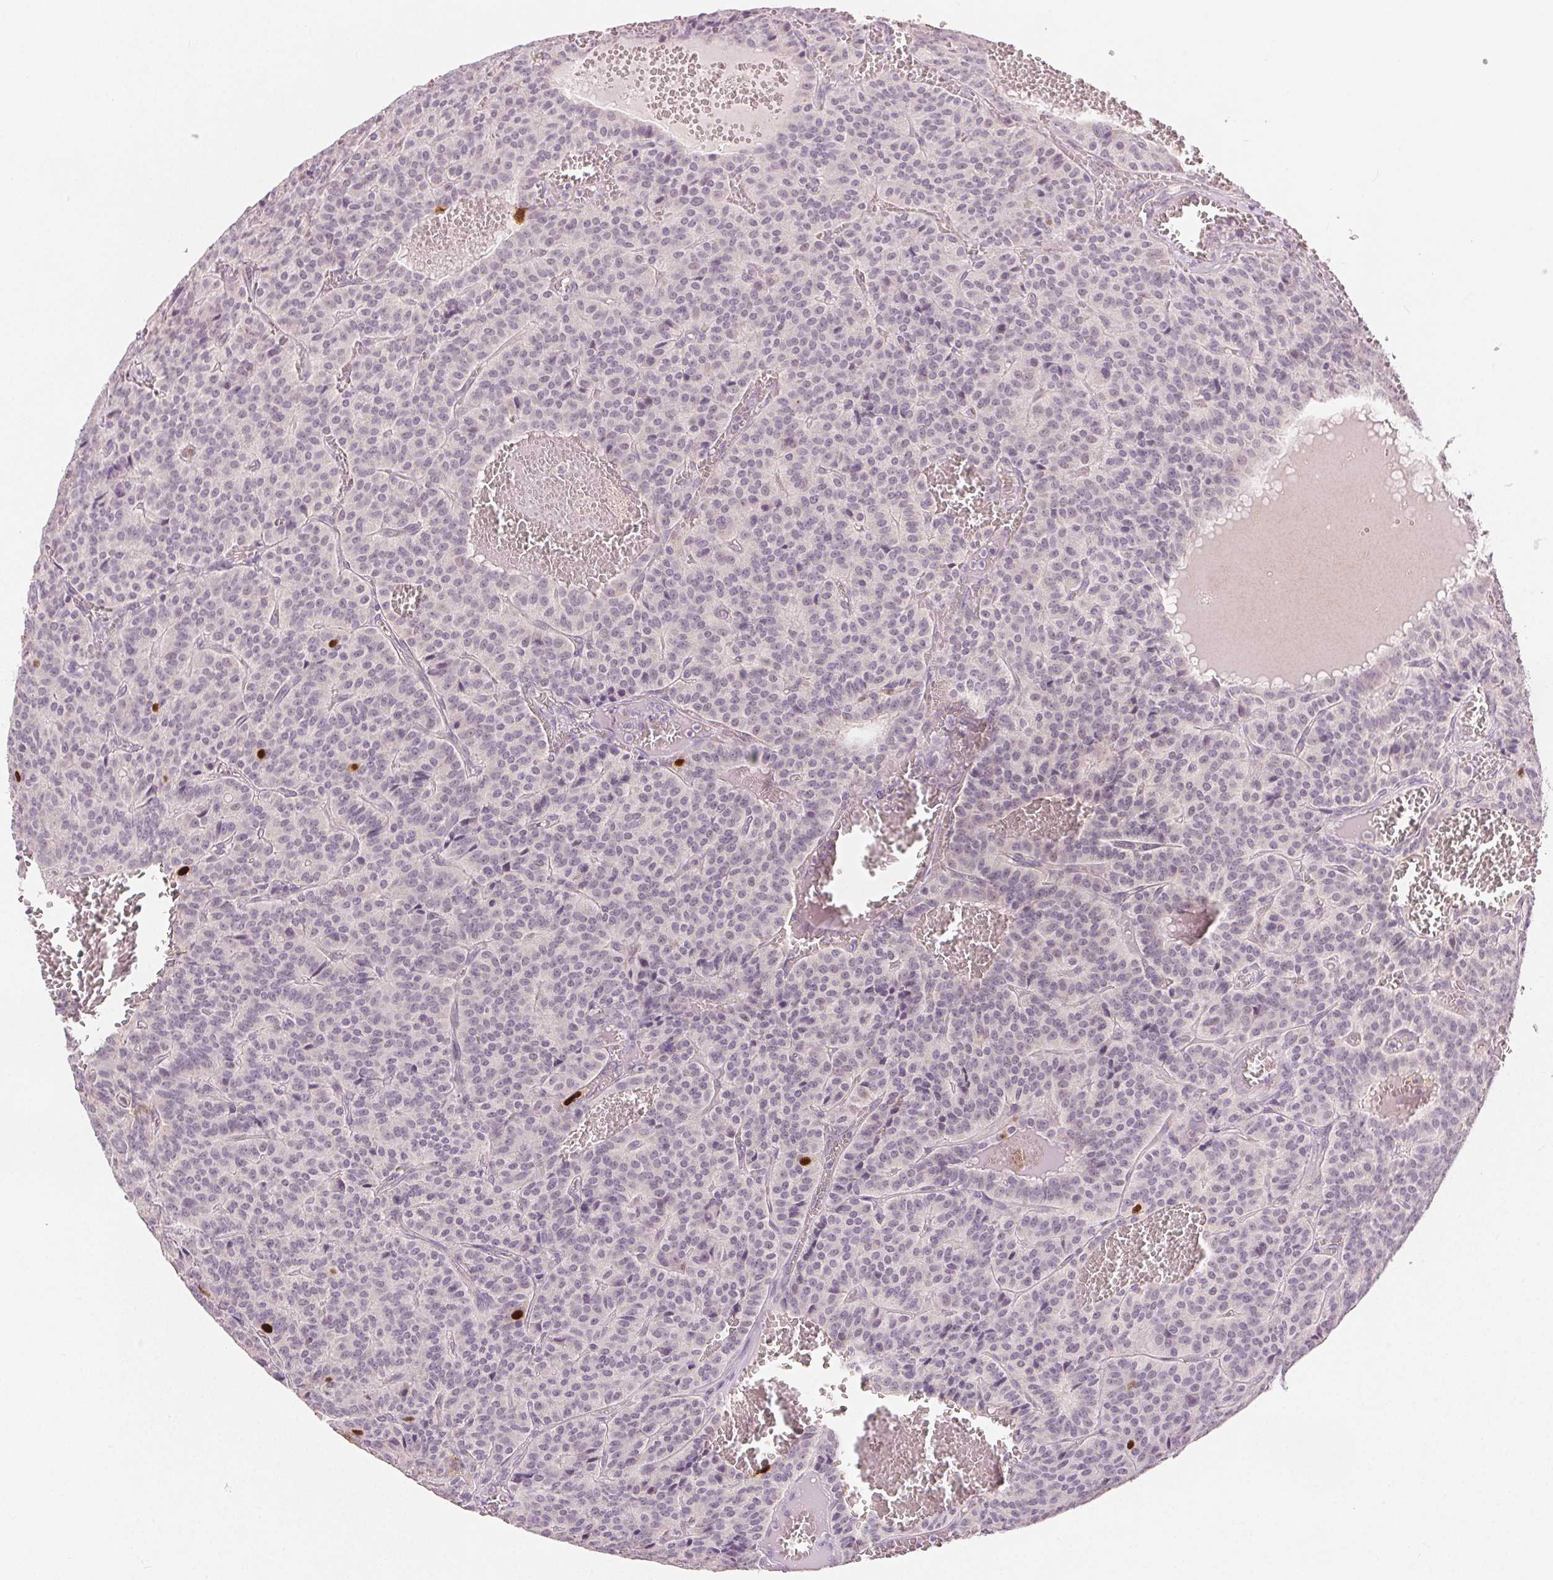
{"staining": {"intensity": "strong", "quantity": "<25%", "location": "nuclear"}, "tissue": "carcinoid", "cell_type": "Tumor cells", "image_type": "cancer", "snomed": [{"axis": "morphology", "description": "Carcinoid, malignant, NOS"}, {"axis": "topography", "description": "Lung"}], "caption": "IHC of human carcinoid exhibits medium levels of strong nuclear positivity in approximately <25% of tumor cells.", "gene": "ANLN", "patient": {"sex": "male", "age": 70}}